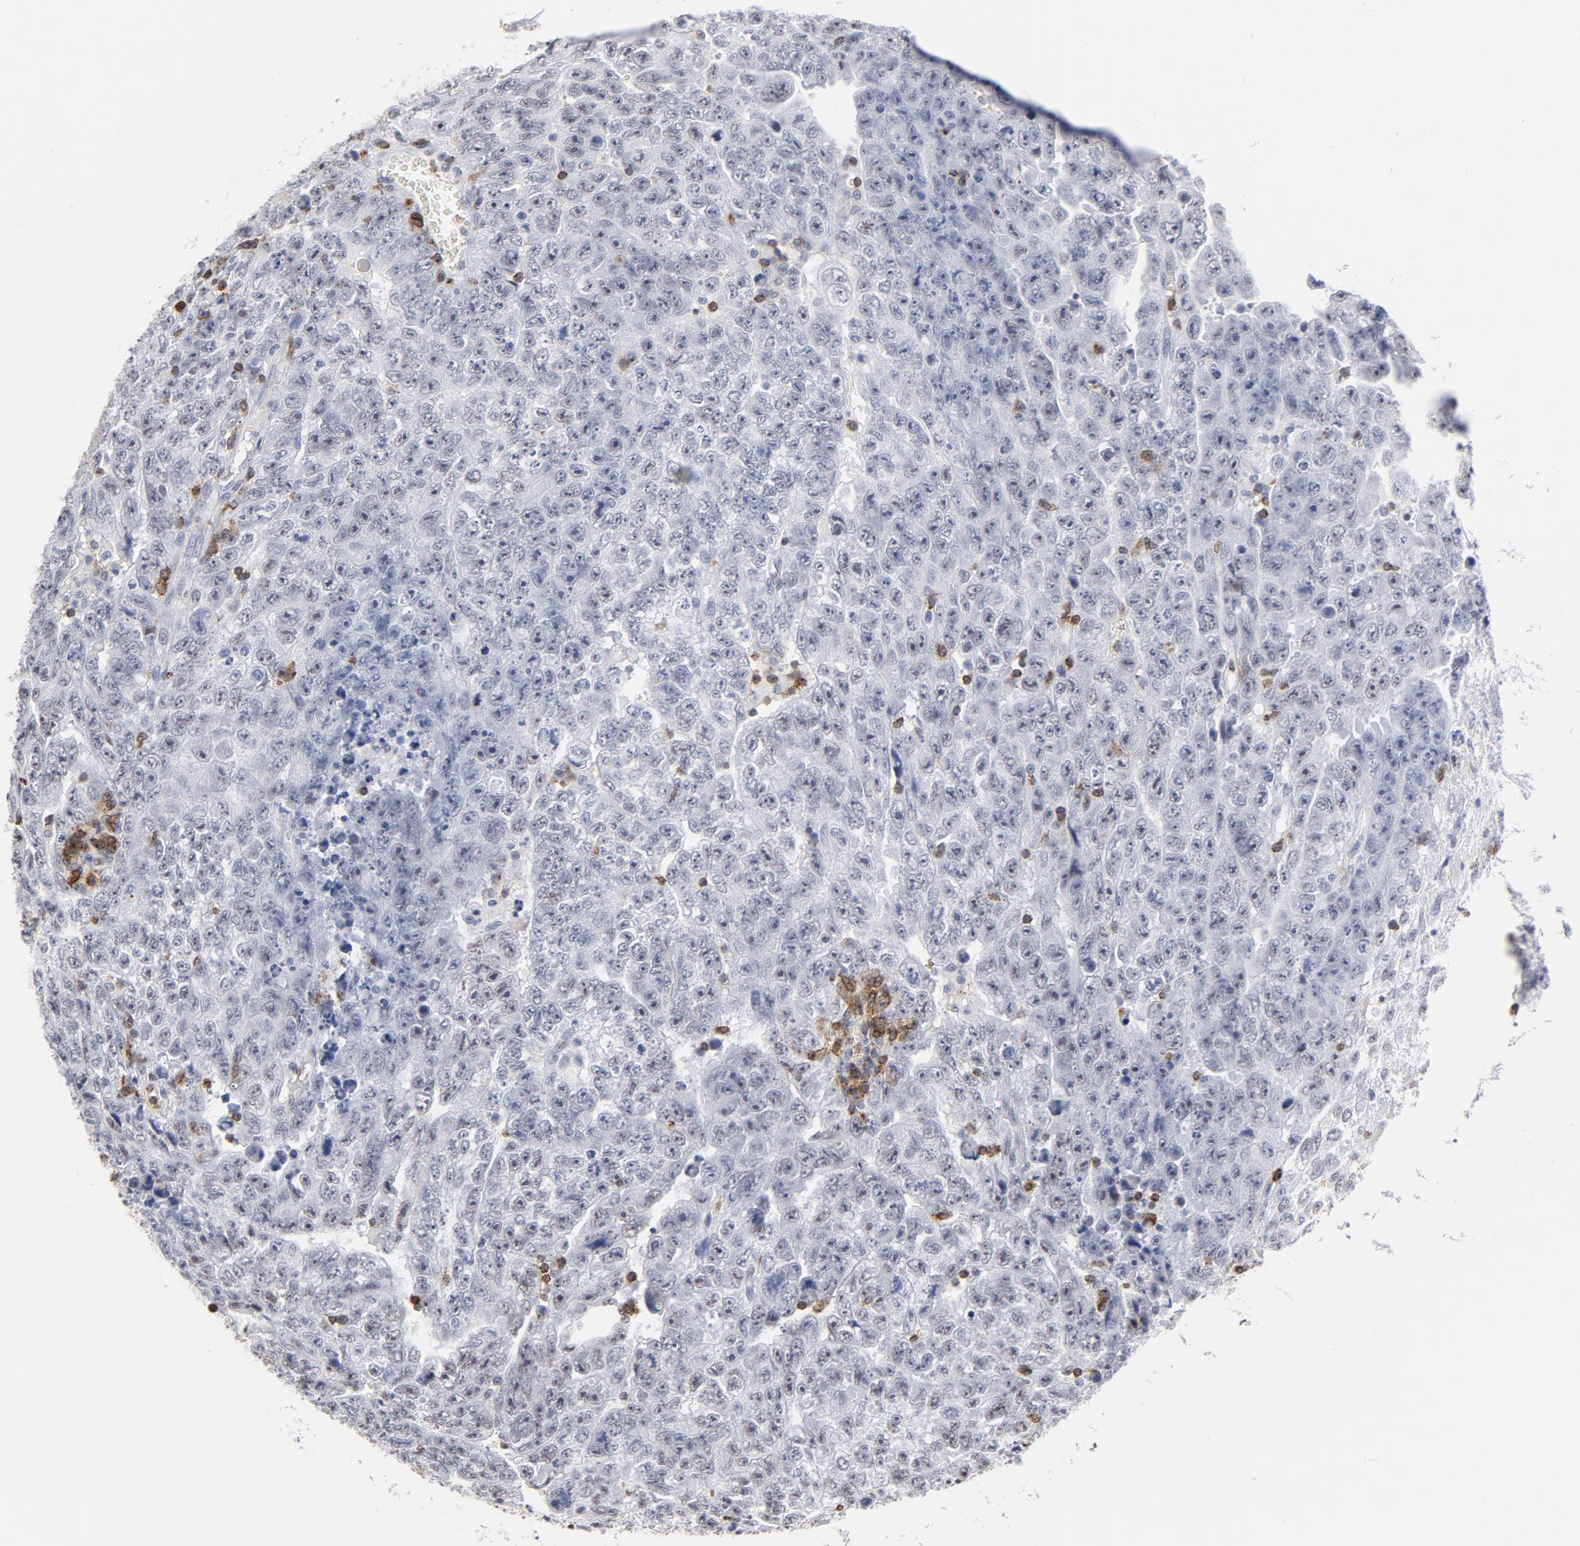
{"staining": {"intensity": "negative", "quantity": "none", "location": "none"}, "tissue": "testis cancer", "cell_type": "Tumor cells", "image_type": "cancer", "snomed": [{"axis": "morphology", "description": "Carcinoma, Embryonal, NOS"}, {"axis": "topography", "description": "Testis"}], "caption": "Tumor cells show no significant protein staining in testis embryonal carcinoma. (DAB immunohistochemistry (IHC), high magnification).", "gene": "CD2", "patient": {"sex": "male", "age": 28}}